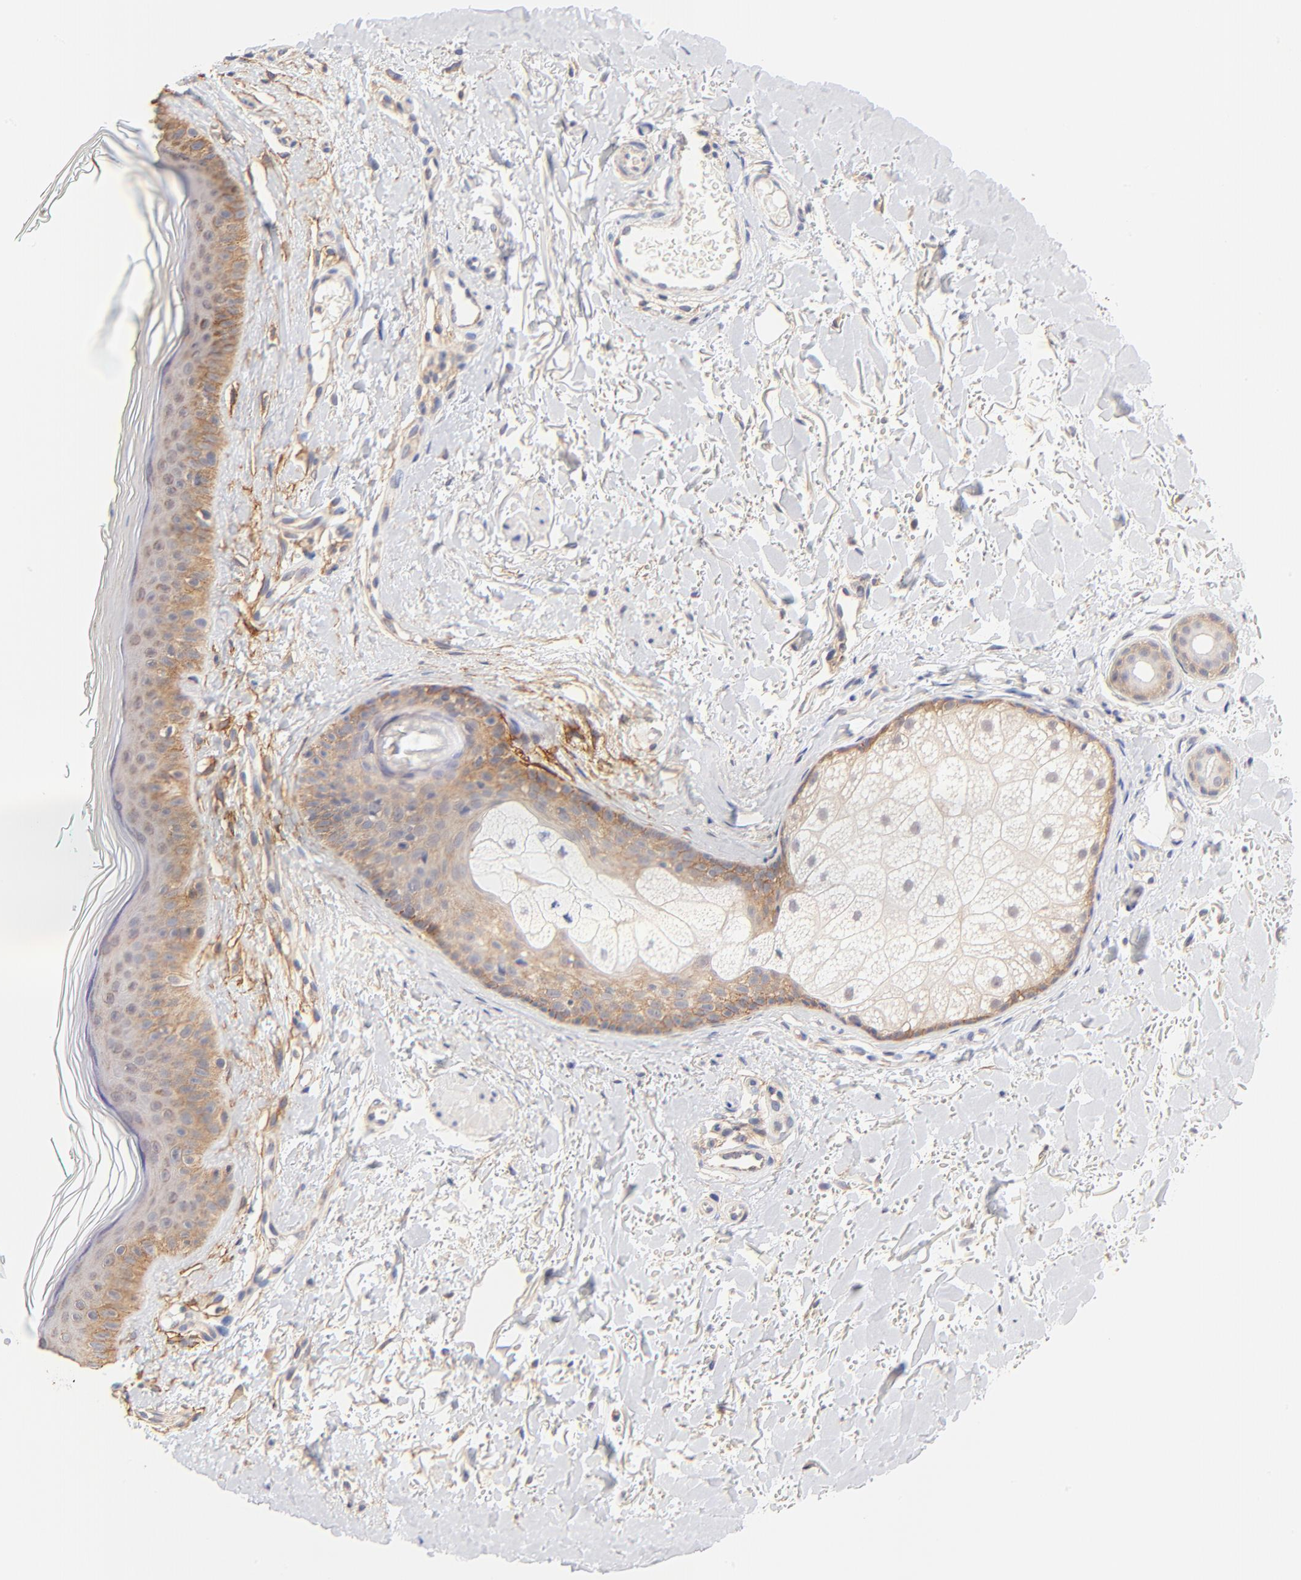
{"staining": {"intensity": "weak", "quantity": "<25%", "location": "cytoplasmic/membranous"}, "tissue": "skin", "cell_type": "Fibroblasts", "image_type": "normal", "snomed": [{"axis": "morphology", "description": "Normal tissue, NOS"}, {"axis": "topography", "description": "Skin"}], "caption": "There is no significant expression in fibroblasts of skin. (DAB (3,3'-diaminobenzidine) immunohistochemistry with hematoxylin counter stain).", "gene": "PTK7", "patient": {"sex": "male", "age": 71}}